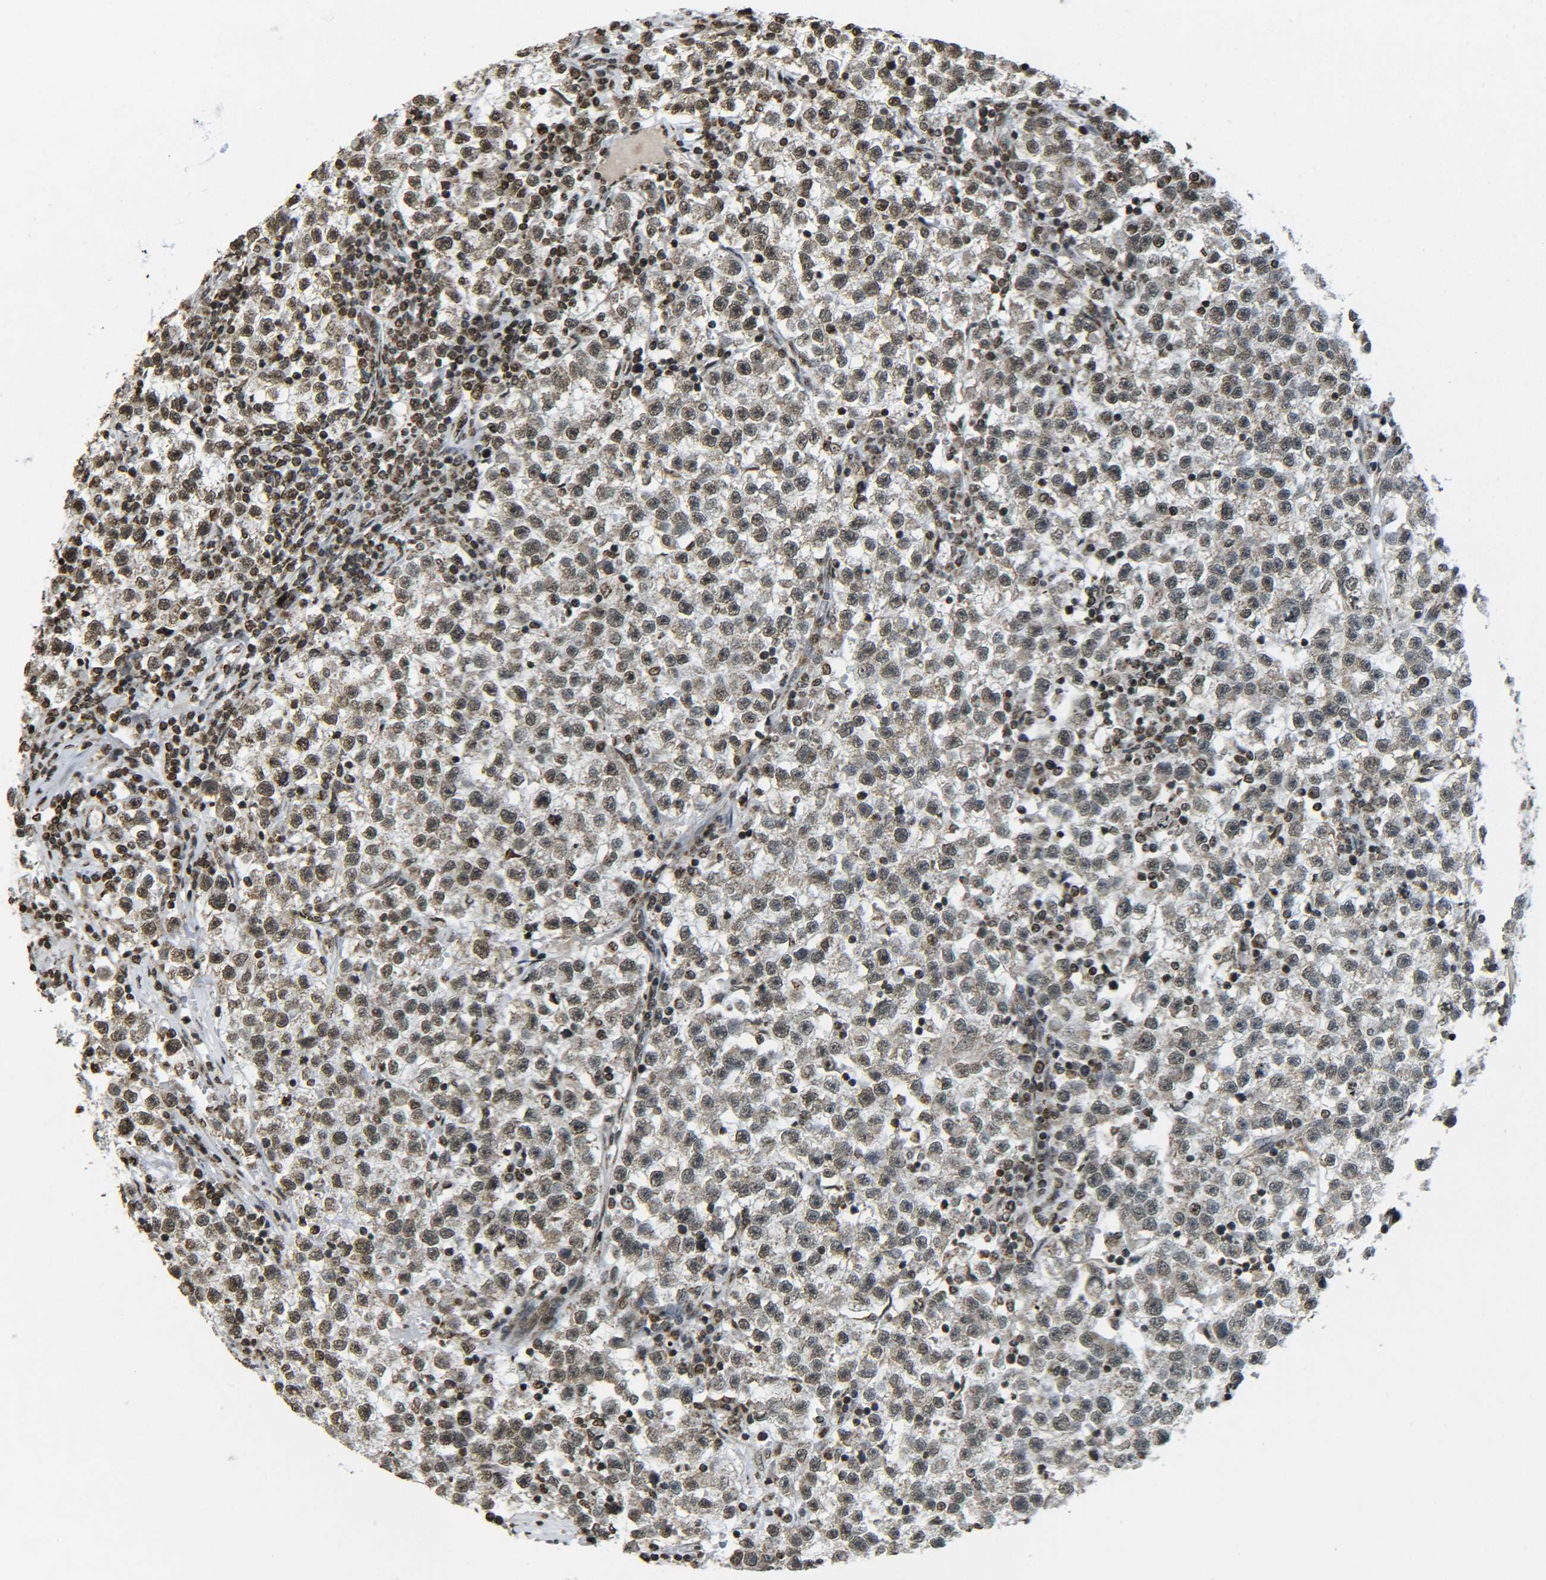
{"staining": {"intensity": "moderate", "quantity": ">75%", "location": "nuclear"}, "tissue": "testis cancer", "cell_type": "Tumor cells", "image_type": "cancer", "snomed": [{"axis": "morphology", "description": "Seminoma, NOS"}, {"axis": "topography", "description": "Testis"}], "caption": "This photomicrograph demonstrates immunohistochemistry (IHC) staining of human testis cancer (seminoma), with medium moderate nuclear positivity in approximately >75% of tumor cells.", "gene": "NEUROG2", "patient": {"sex": "male", "age": 22}}